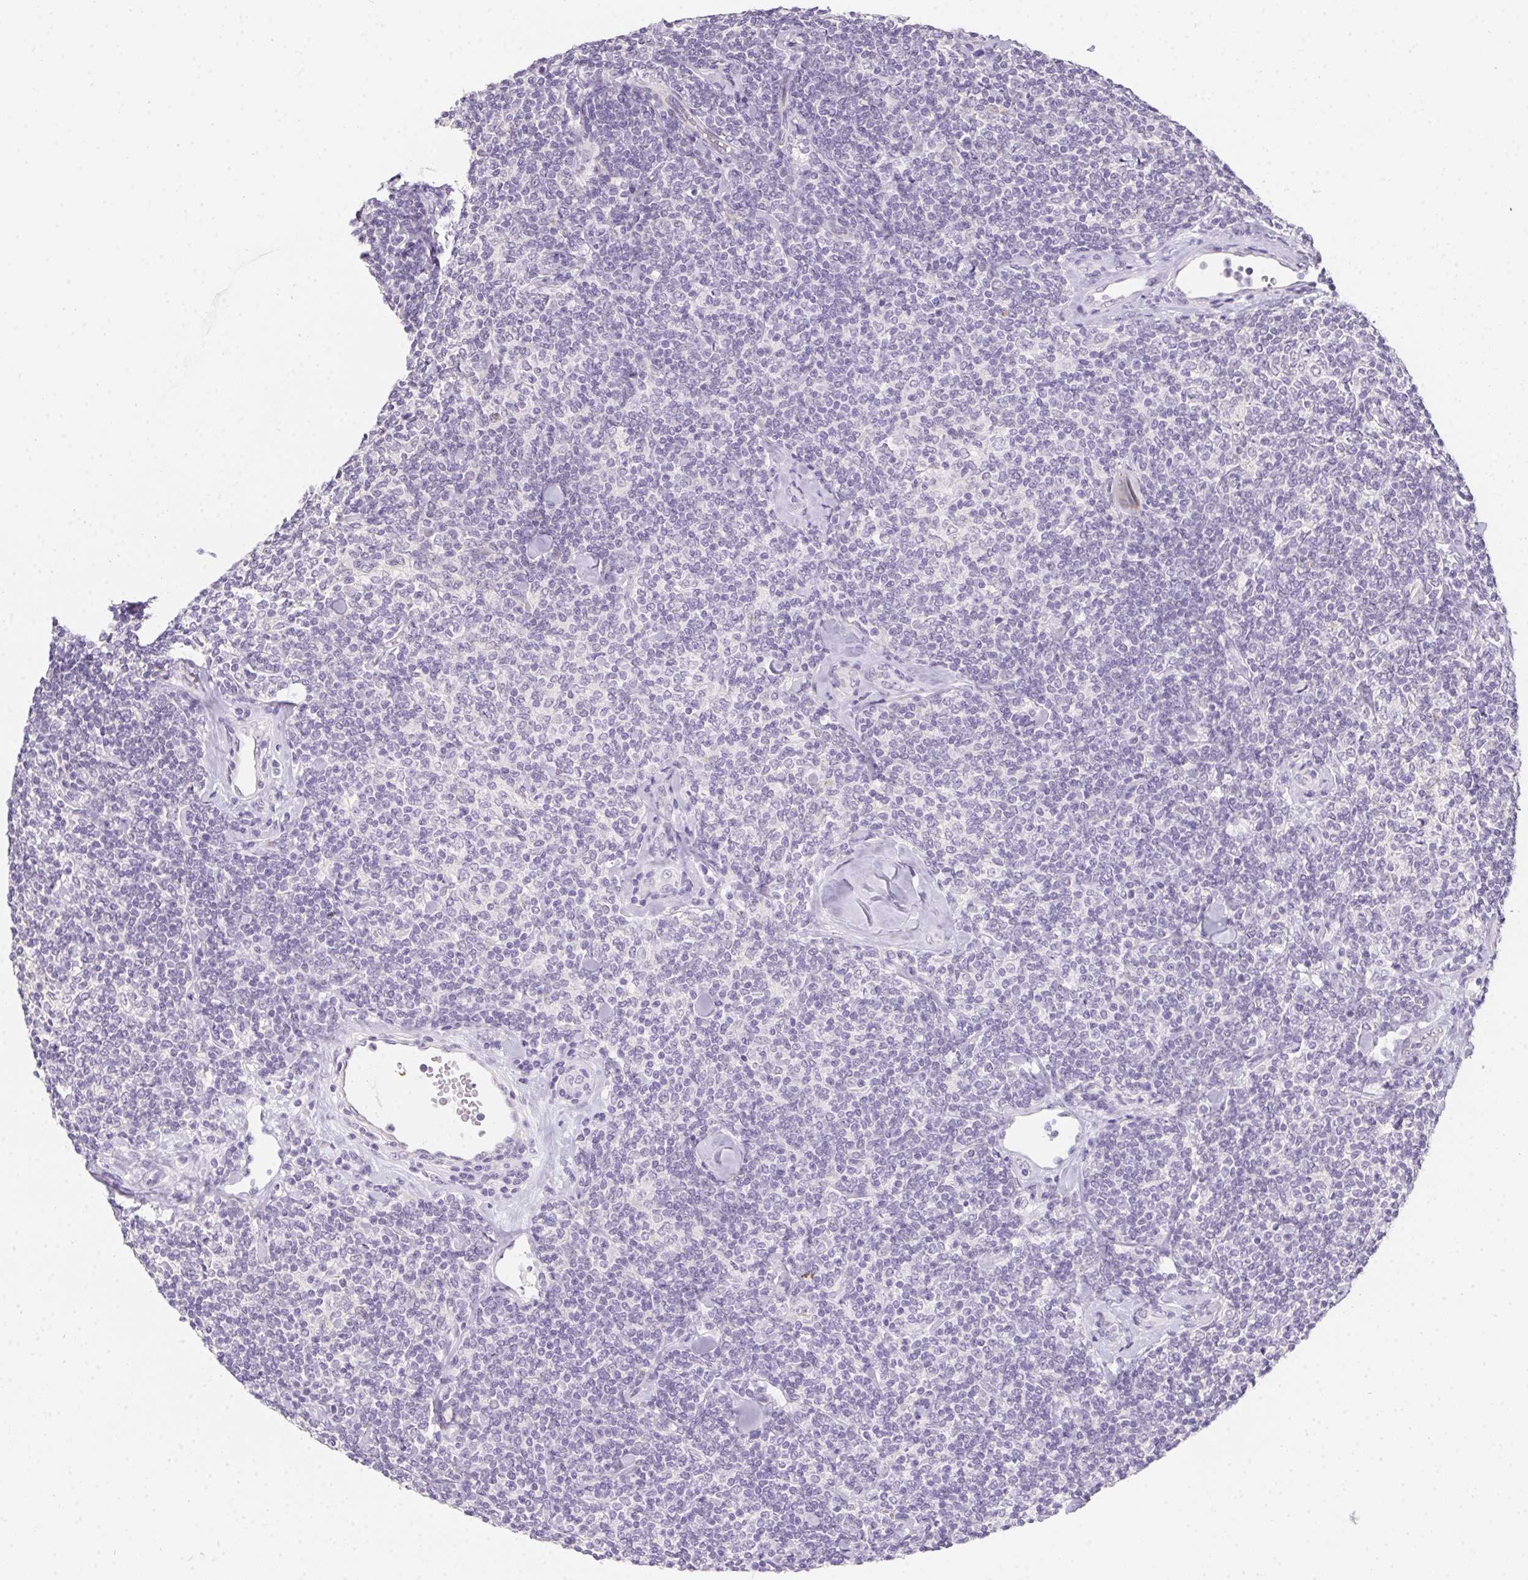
{"staining": {"intensity": "negative", "quantity": "none", "location": "none"}, "tissue": "lymphoma", "cell_type": "Tumor cells", "image_type": "cancer", "snomed": [{"axis": "morphology", "description": "Malignant lymphoma, non-Hodgkin's type, Low grade"}, {"axis": "topography", "description": "Lymph node"}], "caption": "Immunohistochemical staining of lymphoma displays no significant staining in tumor cells. (DAB (3,3'-diaminobenzidine) immunohistochemistry (IHC) with hematoxylin counter stain).", "gene": "MORC1", "patient": {"sex": "female", "age": 56}}